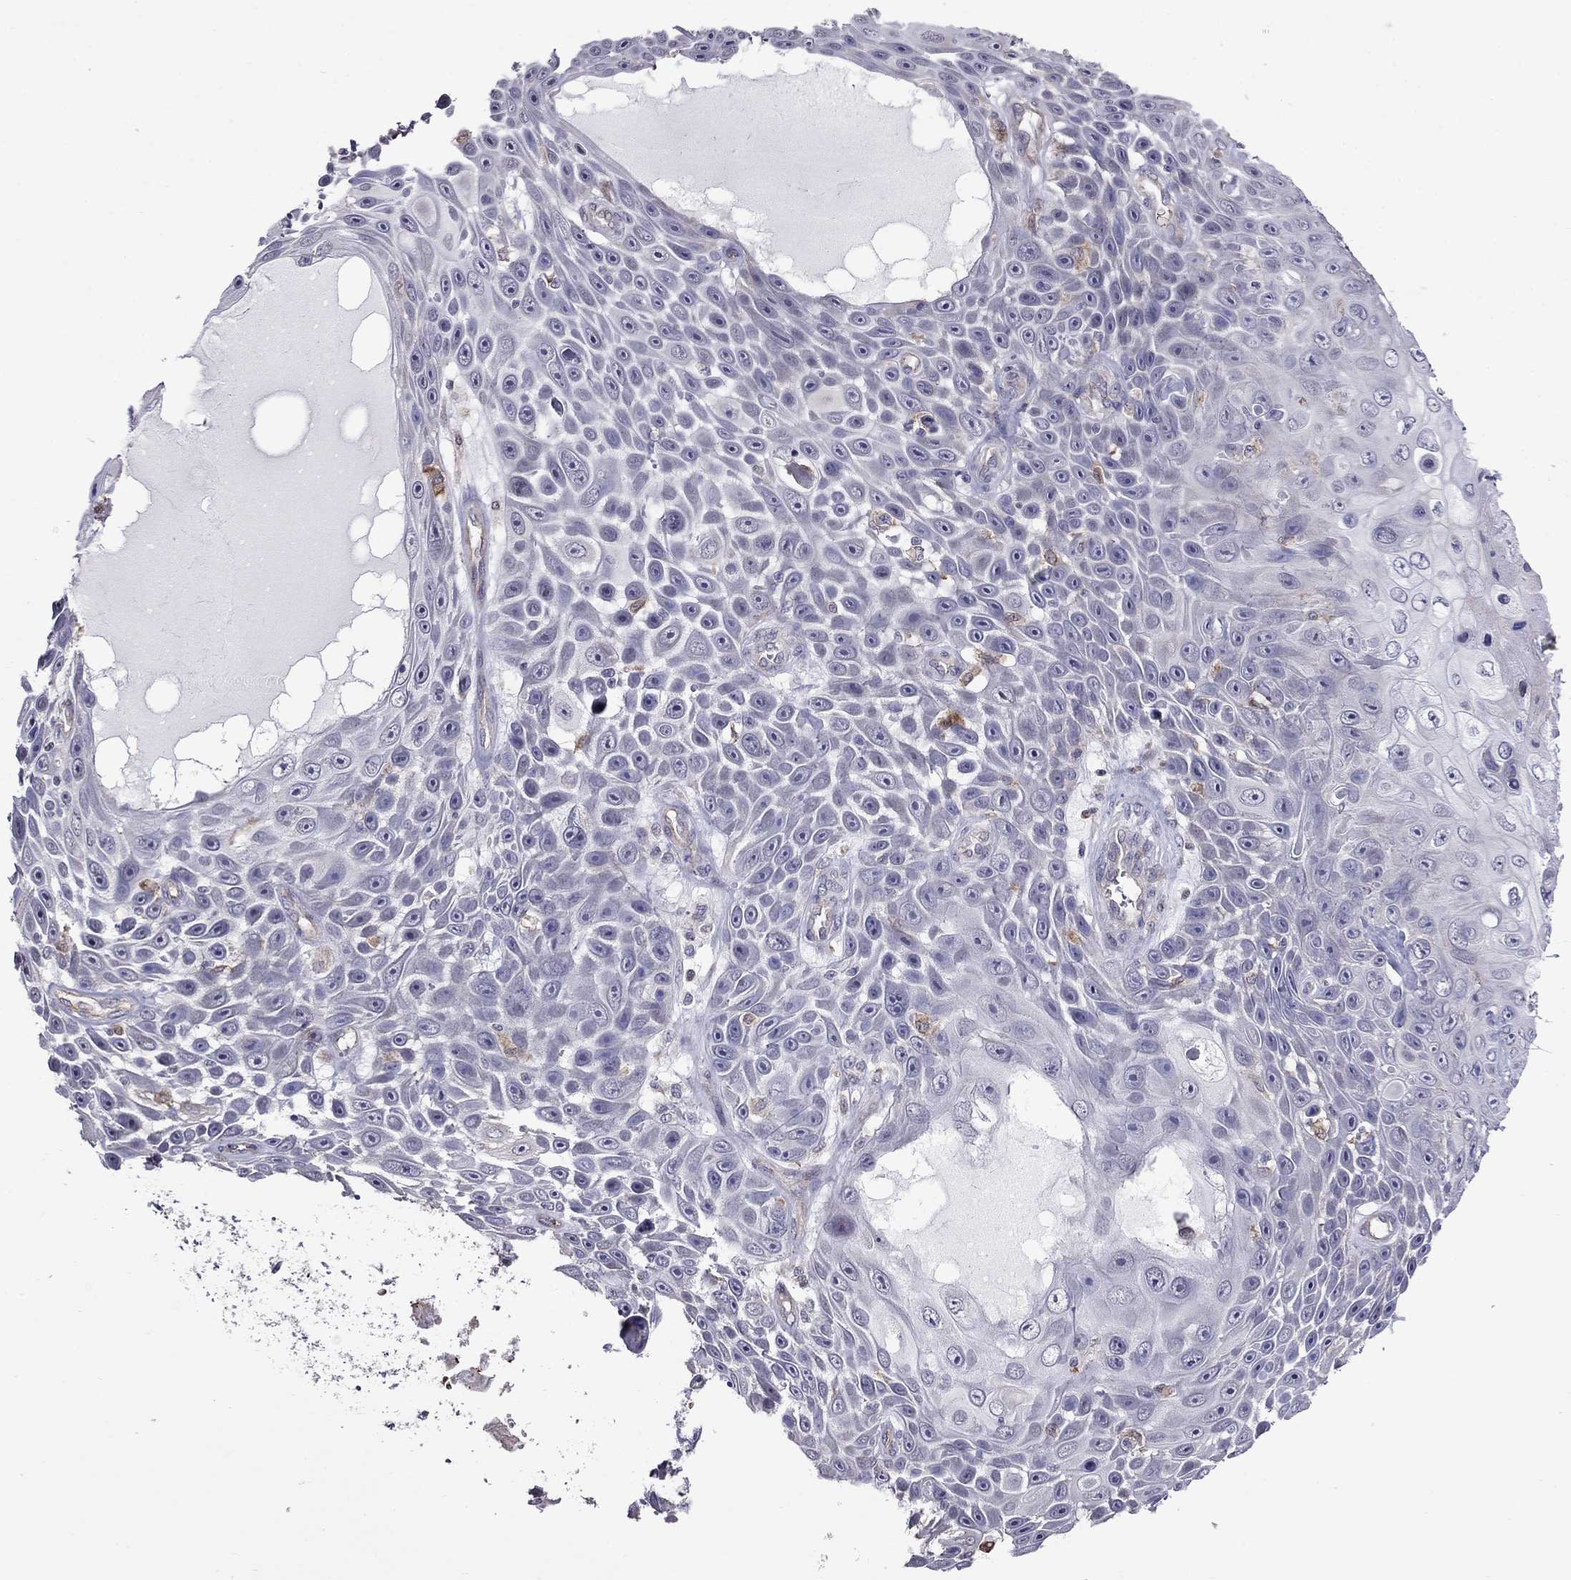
{"staining": {"intensity": "negative", "quantity": "none", "location": "none"}, "tissue": "skin cancer", "cell_type": "Tumor cells", "image_type": "cancer", "snomed": [{"axis": "morphology", "description": "Squamous cell carcinoma, NOS"}, {"axis": "topography", "description": "Skin"}], "caption": "Immunohistochemistry of skin squamous cell carcinoma displays no staining in tumor cells.", "gene": "ADAM28", "patient": {"sex": "male", "age": 82}}